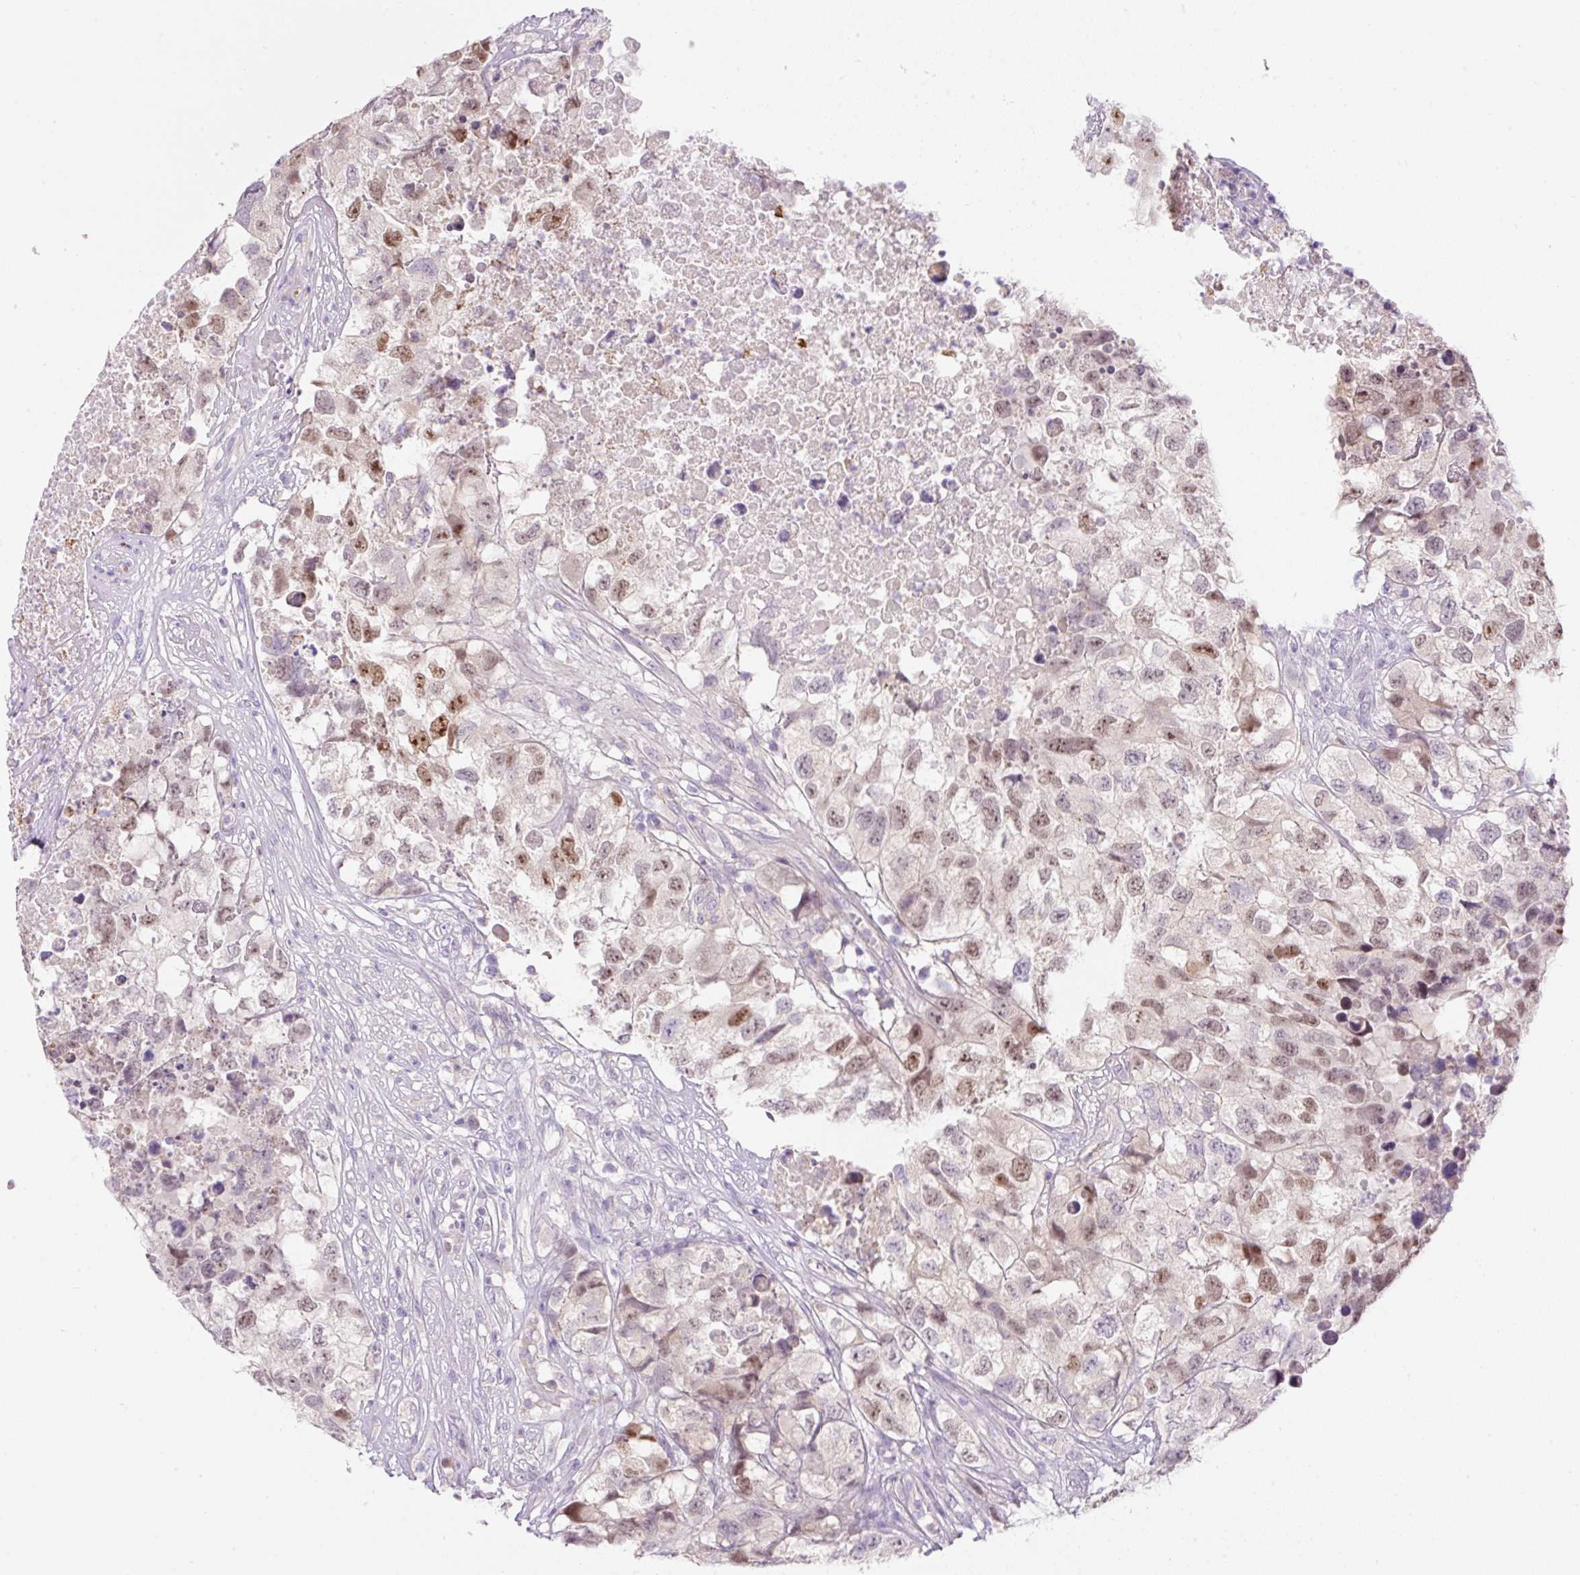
{"staining": {"intensity": "moderate", "quantity": "25%-75%", "location": "nuclear"}, "tissue": "testis cancer", "cell_type": "Tumor cells", "image_type": "cancer", "snomed": [{"axis": "morphology", "description": "Carcinoma, Embryonal, NOS"}, {"axis": "topography", "description": "Testis"}], "caption": "The image displays a brown stain indicating the presence of a protein in the nuclear of tumor cells in testis cancer (embryonal carcinoma). The staining was performed using DAB (3,3'-diaminobenzidine), with brown indicating positive protein expression. Nuclei are stained blue with hematoxylin.", "gene": "TDRD15", "patient": {"sex": "male", "age": 83}}